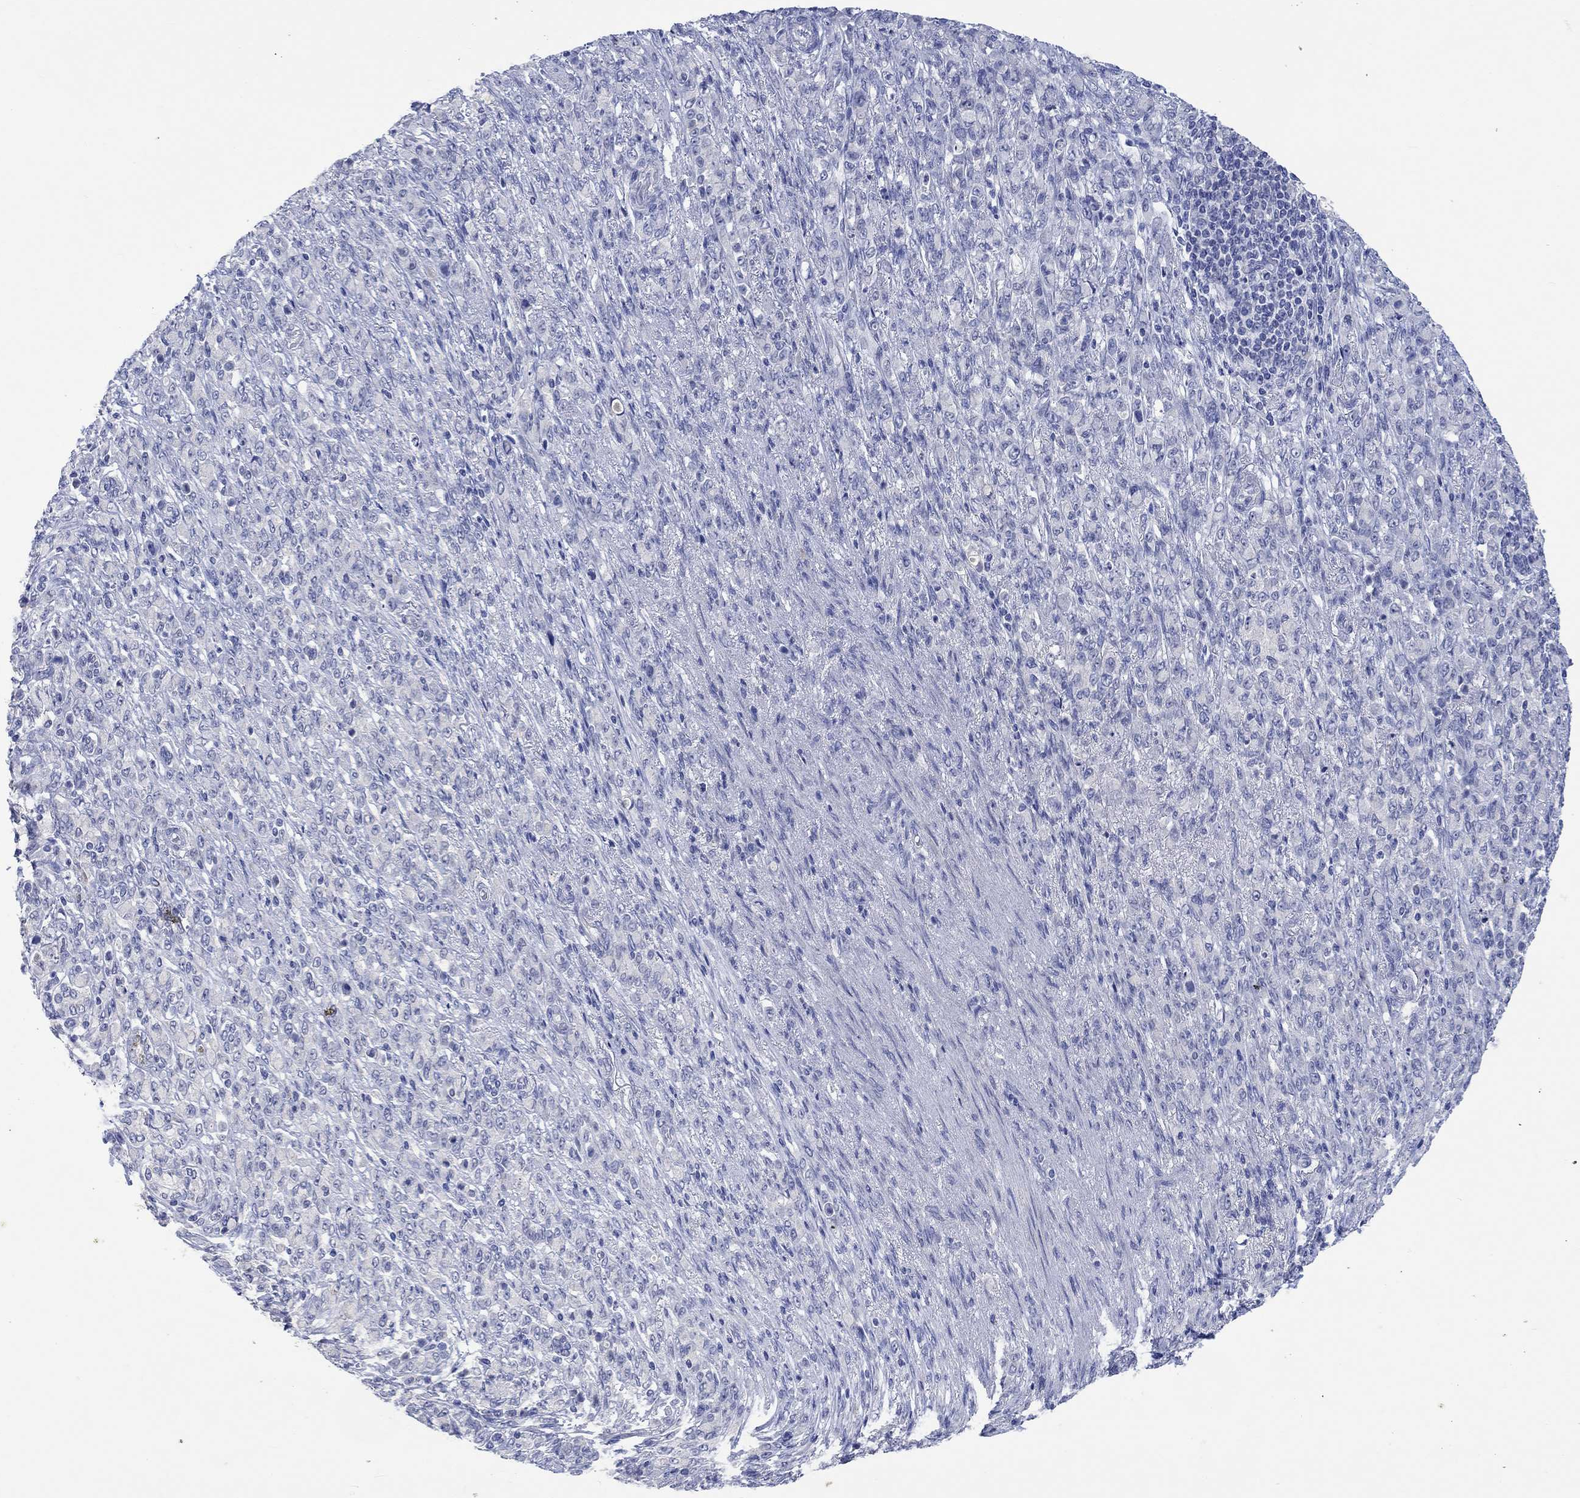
{"staining": {"intensity": "negative", "quantity": "none", "location": "none"}, "tissue": "stomach cancer", "cell_type": "Tumor cells", "image_type": "cancer", "snomed": [{"axis": "morphology", "description": "Normal tissue, NOS"}, {"axis": "morphology", "description": "Adenocarcinoma, NOS"}, {"axis": "topography", "description": "Stomach"}], "caption": "Stomach adenocarcinoma was stained to show a protein in brown. There is no significant staining in tumor cells.", "gene": "DLK1", "patient": {"sex": "female", "age": 79}}